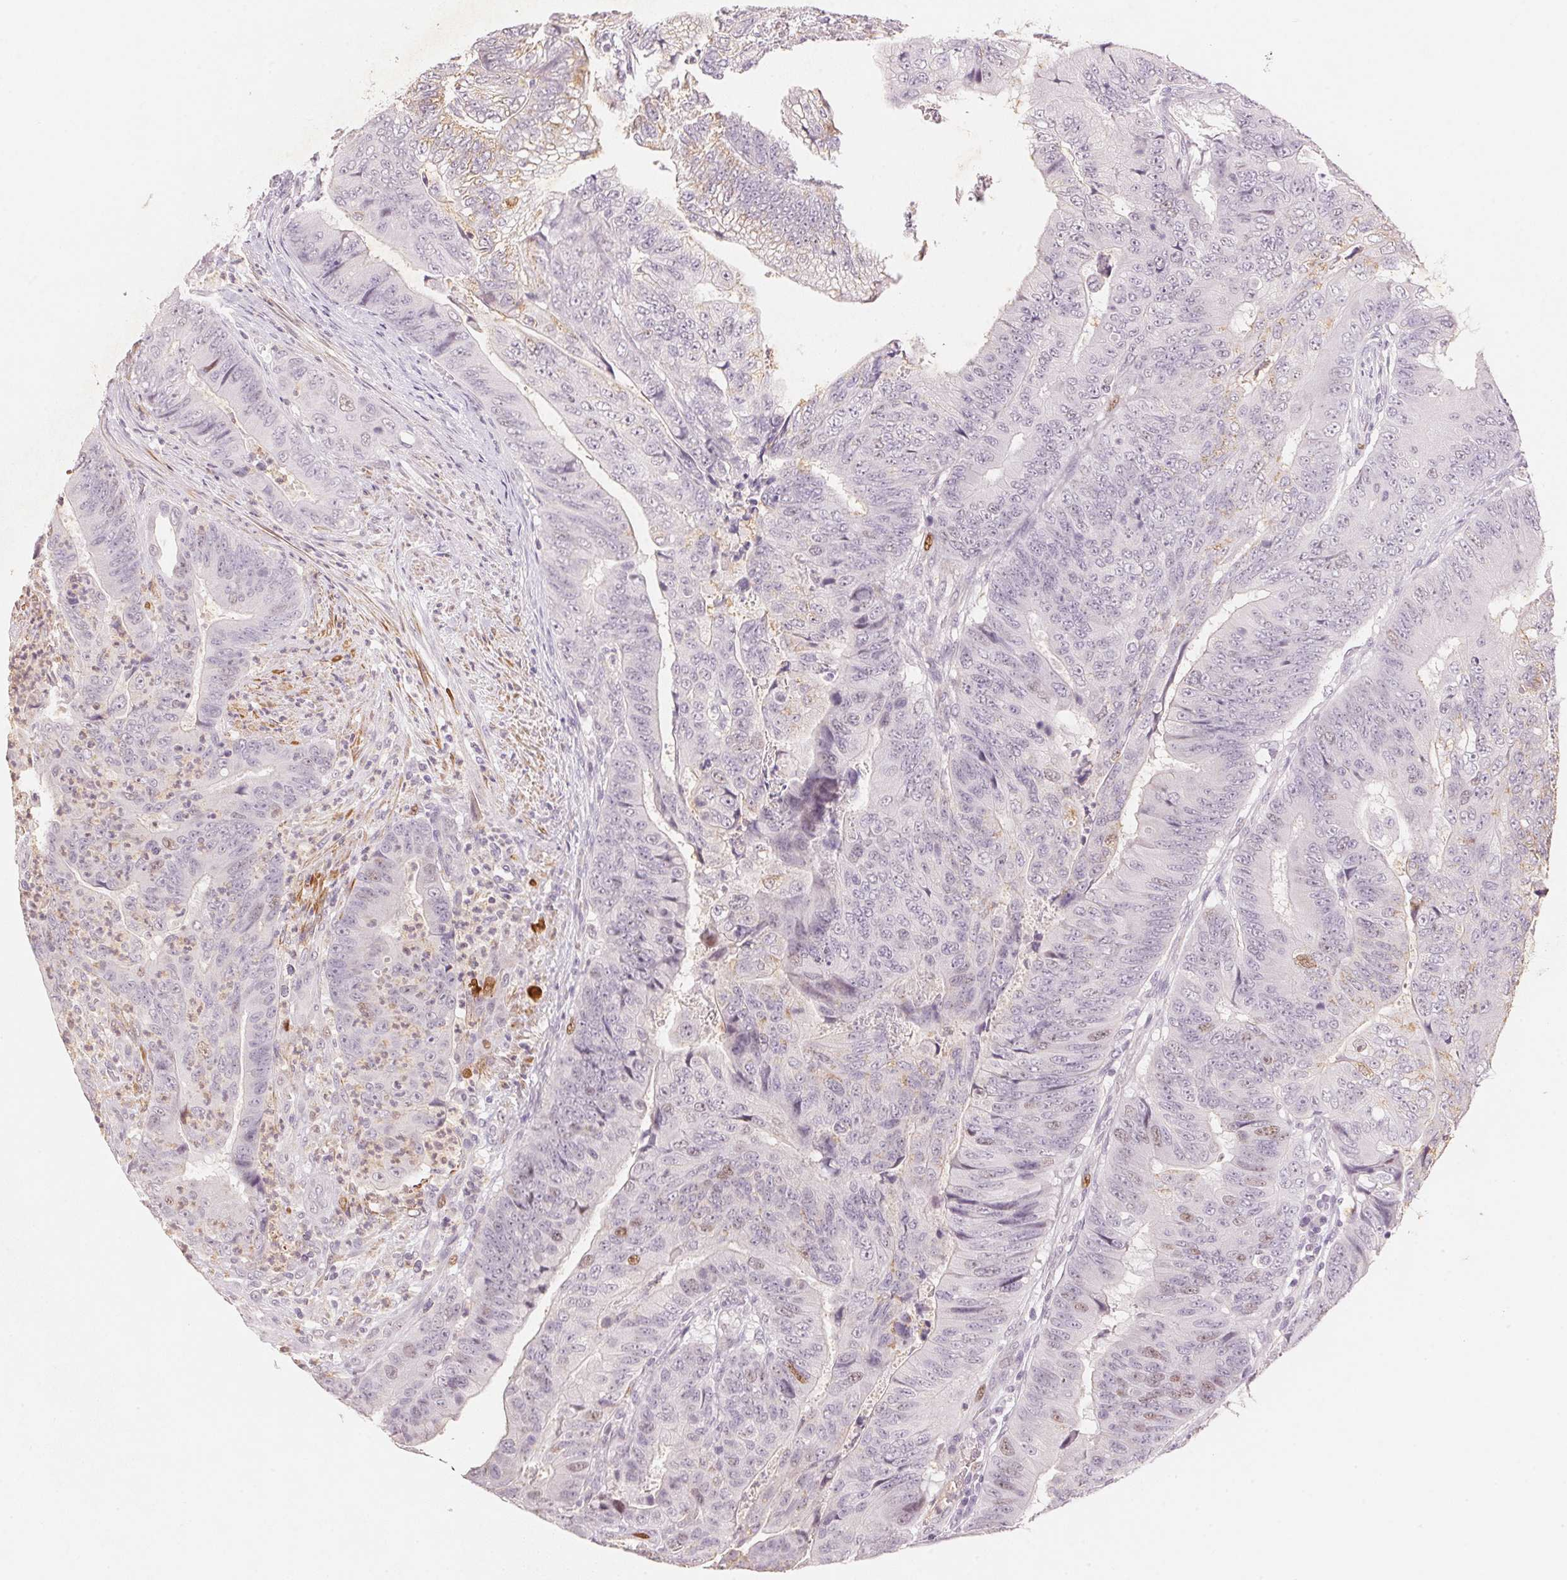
{"staining": {"intensity": "weak", "quantity": "<25%", "location": "nuclear"}, "tissue": "colorectal cancer", "cell_type": "Tumor cells", "image_type": "cancer", "snomed": [{"axis": "morphology", "description": "Adenocarcinoma, NOS"}, {"axis": "topography", "description": "Colon"}], "caption": "Tumor cells show no significant protein staining in colorectal cancer (adenocarcinoma). (Stains: DAB (3,3'-diaminobenzidine) immunohistochemistry (IHC) with hematoxylin counter stain, Microscopy: brightfield microscopy at high magnification).", "gene": "SMTN", "patient": {"sex": "female", "age": 48}}